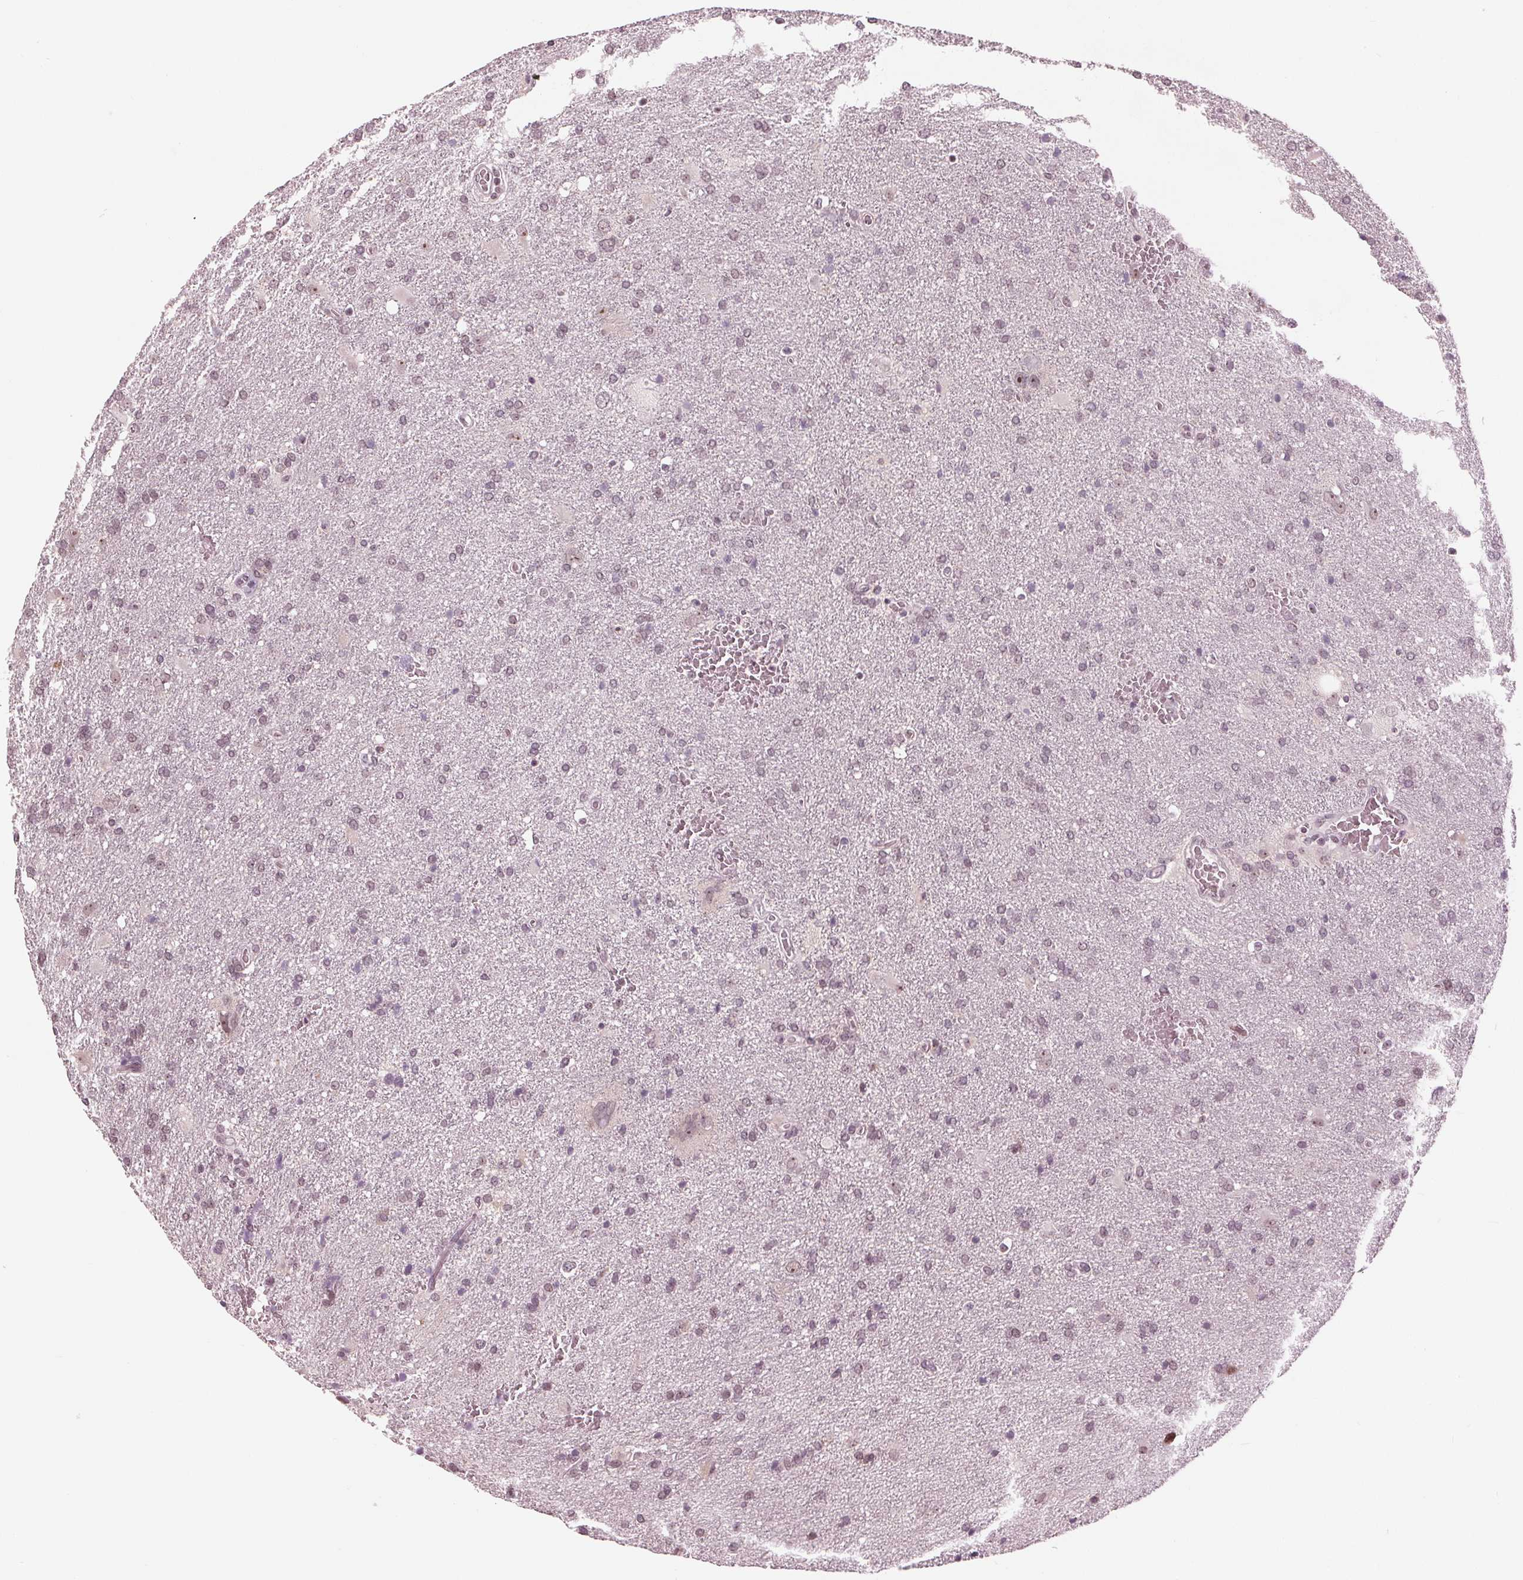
{"staining": {"intensity": "weak", "quantity": ">75%", "location": "nuclear"}, "tissue": "glioma", "cell_type": "Tumor cells", "image_type": "cancer", "snomed": [{"axis": "morphology", "description": "Glioma, malignant, Low grade"}, {"axis": "topography", "description": "Brain"}], "caption": "High-power microscopy captured an IHC photomicrograph of glioma, revealing weak nuclear staining in approximately >75% of tumor cells.", "gene": "SLX4", "patient": {"sex": "male", "age": 66}}